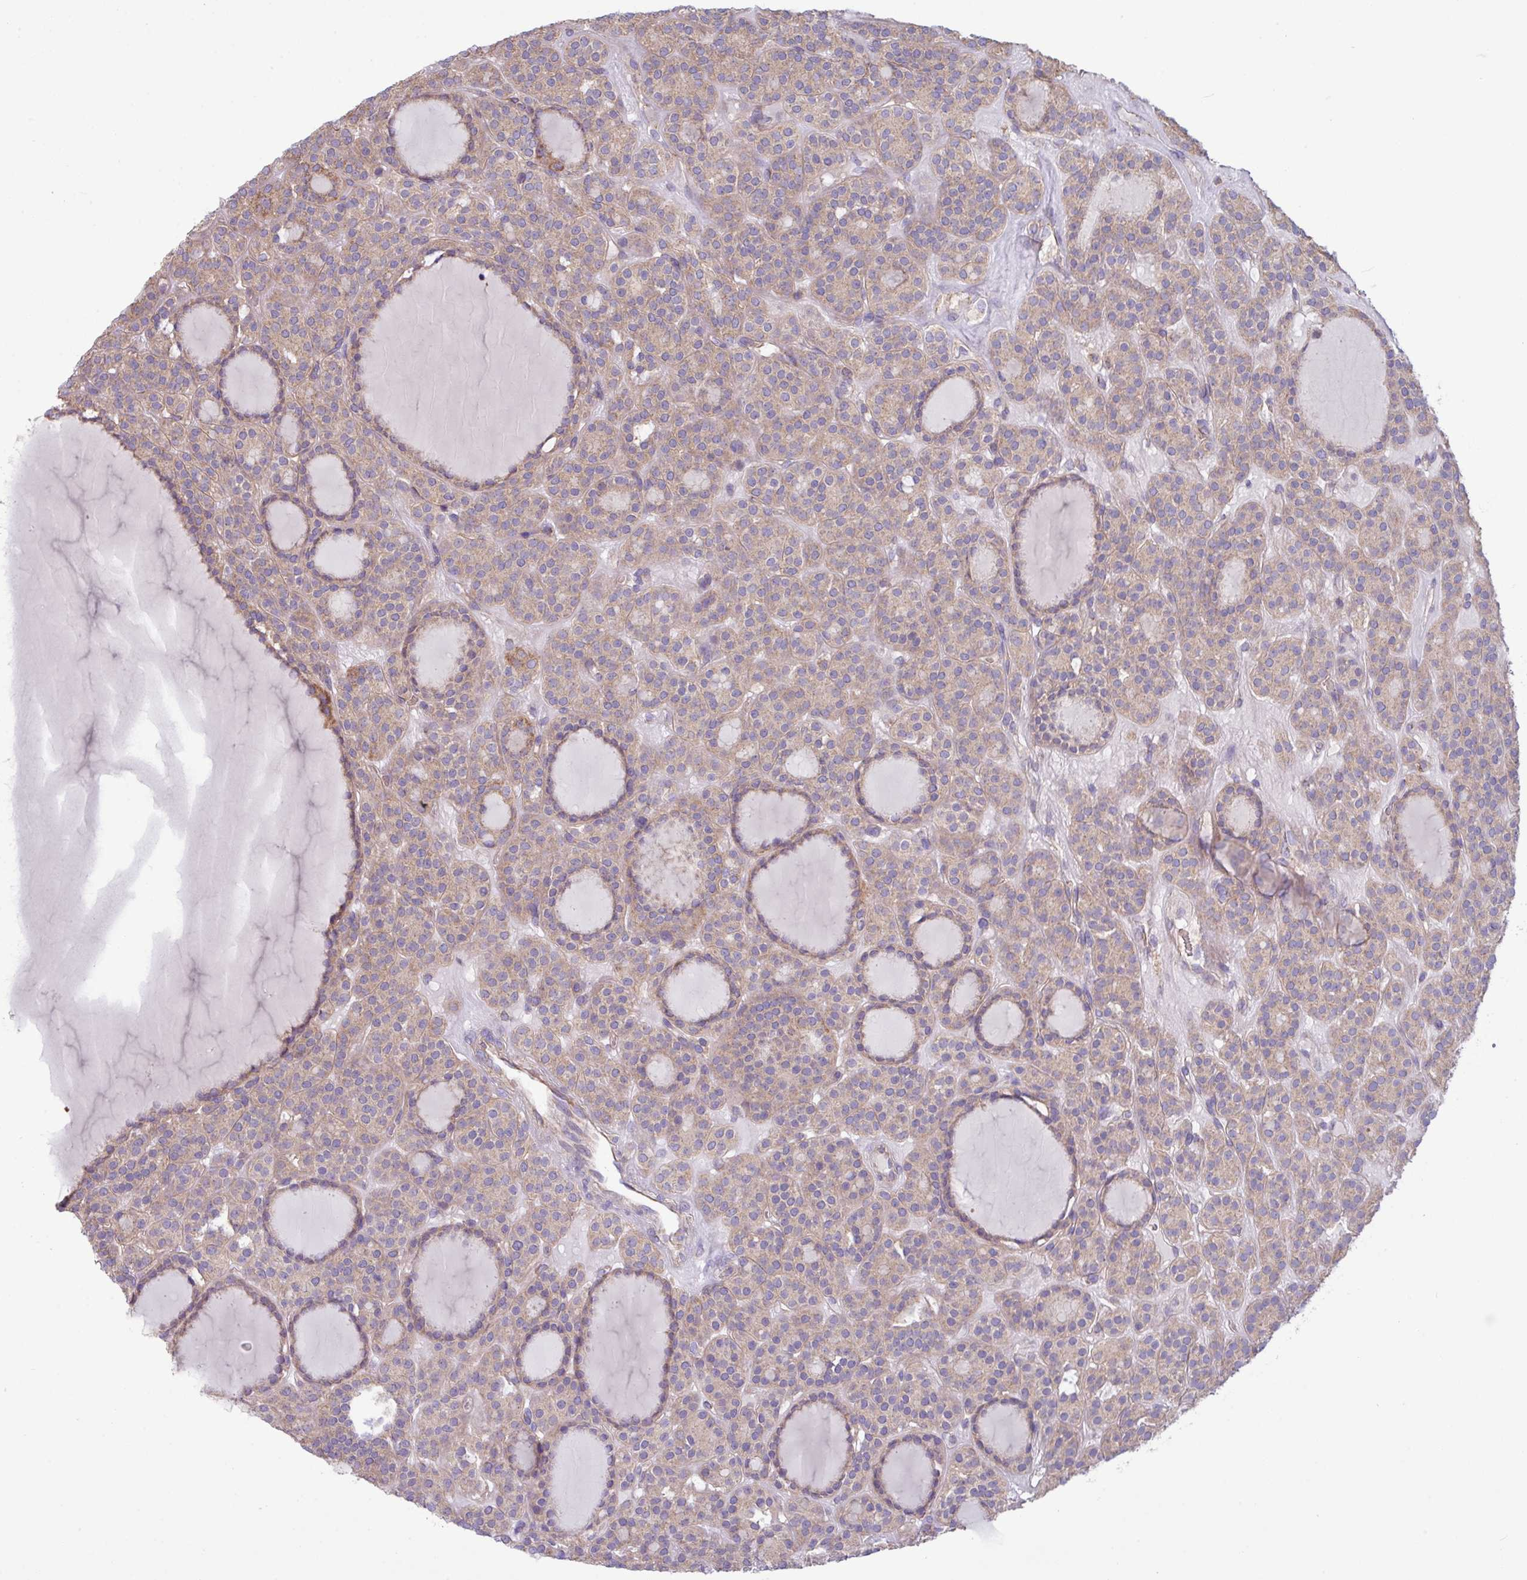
{"staining": {"intensity": "weak", "quantity": ">75%", "location": "cytoplasmic/membranous"}, "tissue": "thyroid cancer", "cell_type": "Tumor cells", "image_type": "cancer", "snomed": [{"axis": "morphology", "description": "Follicular adenoma carcinoma, NOS"}, {"axis": "topography", "description": "Thyroid gland"}], "caption": "This histopathology image reveals immunohistochemistry (IHC) staining of thyroid cancer (follicular adenoma carcinoma), with low weak cytoplasmic/membranous positivity in about >75% of tumor cells.", "gene": "PPM1J", "patient": {"sex": "female", "age": 63}}